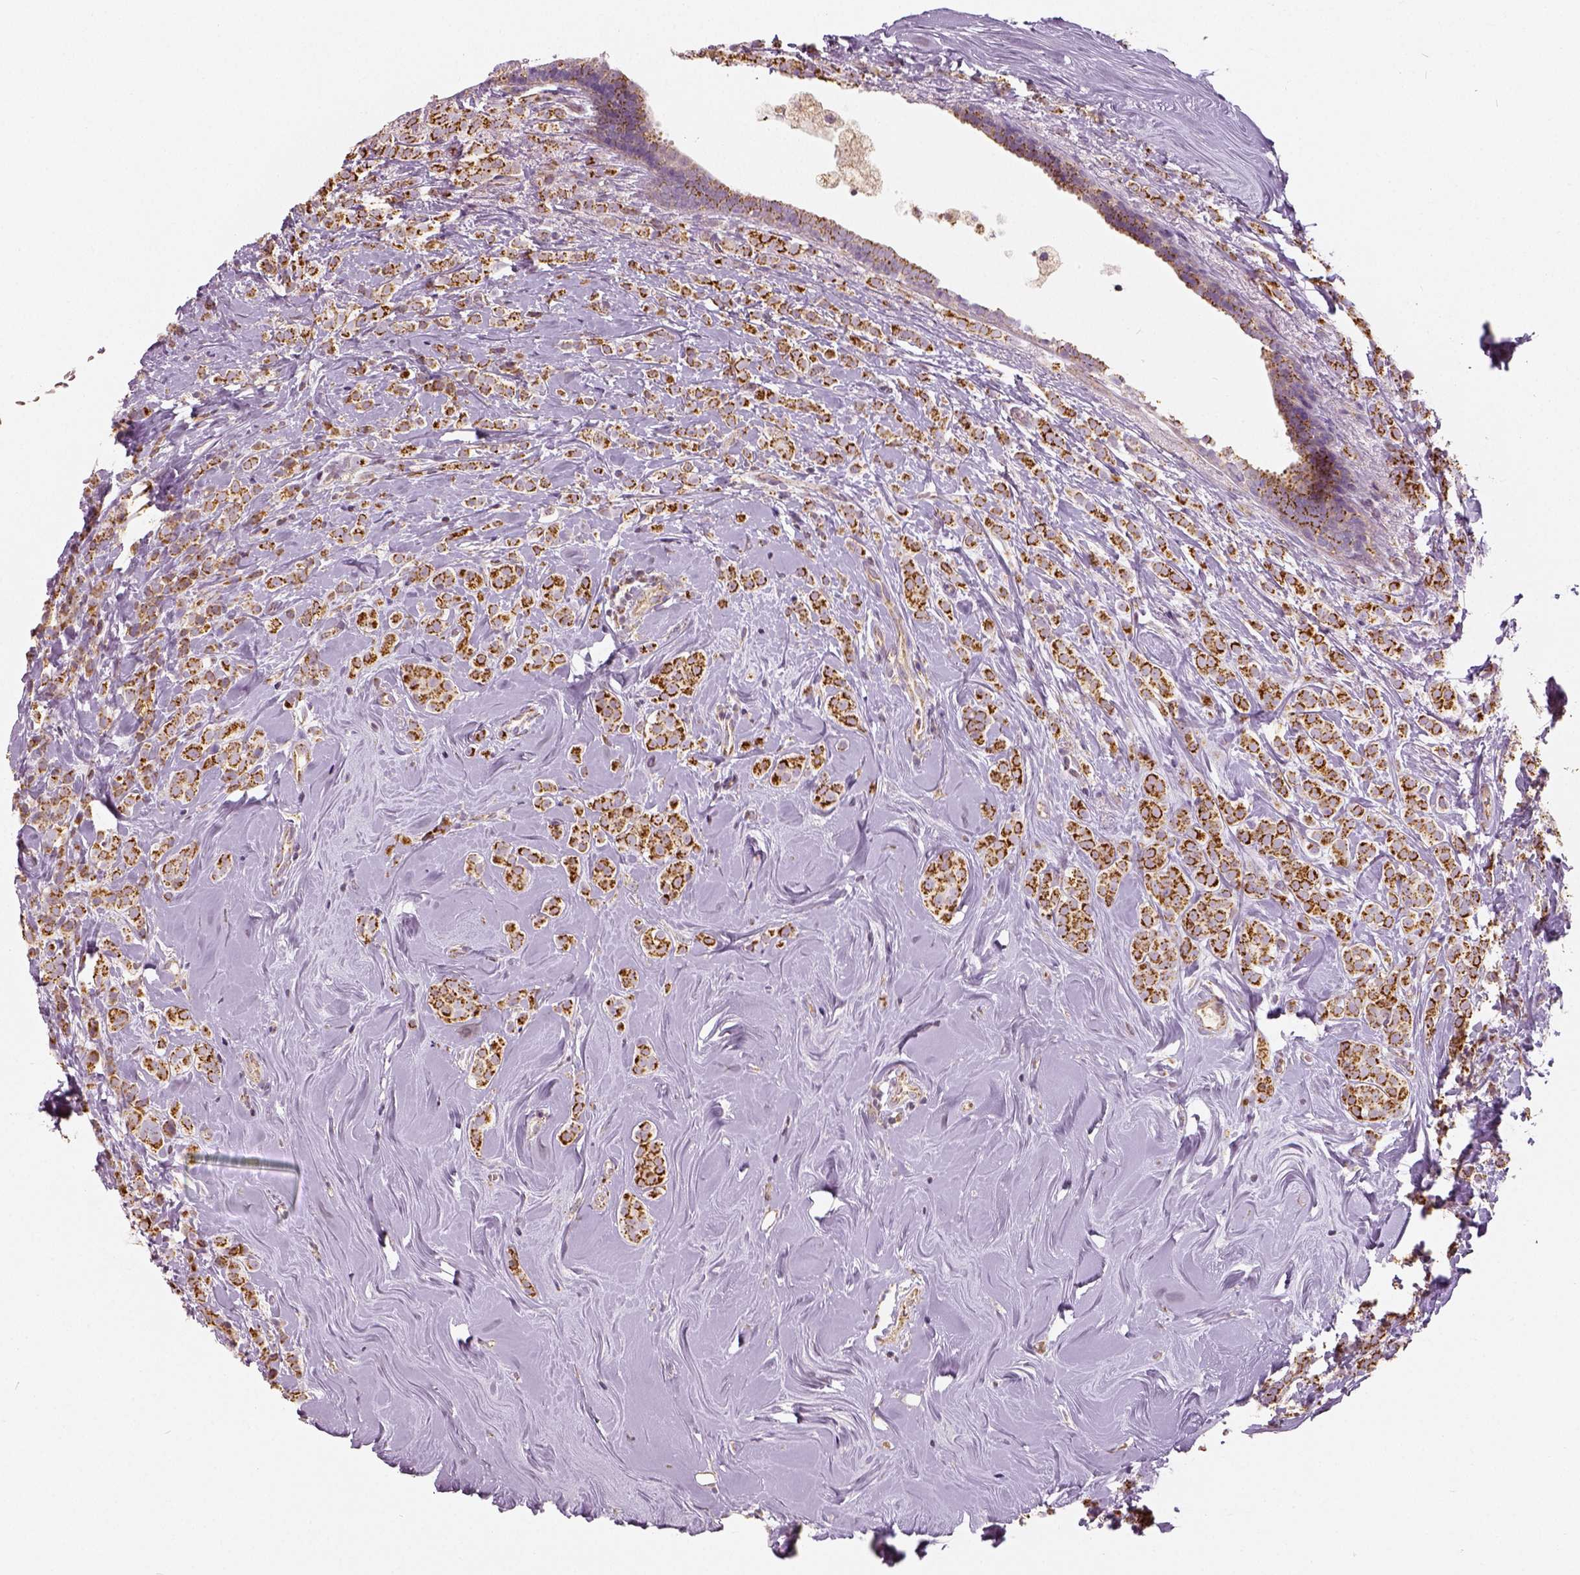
{"staining": {"intensity": "strong", "quantity": ">75%", "location": "cytoplasmic/membranous"}, "tissue": "breast cancer", "cell_type": "Tumor cells", "image_type": "cancer", "snomed": [{"axis": "morphology", "description": "Lobular carcinoma"}, {"axis": "topography", "description": "Breast"}], "caption": "An image of breast cancer (lobular carcinoma) stained for a protein shows strong cytoplasmic/membranous brown staining in tumor cells. (DAB IHC with brightfield microscopy, high magnification).", "gene": "PGAM5", "patient": {"sex": "female", "age": 49}}